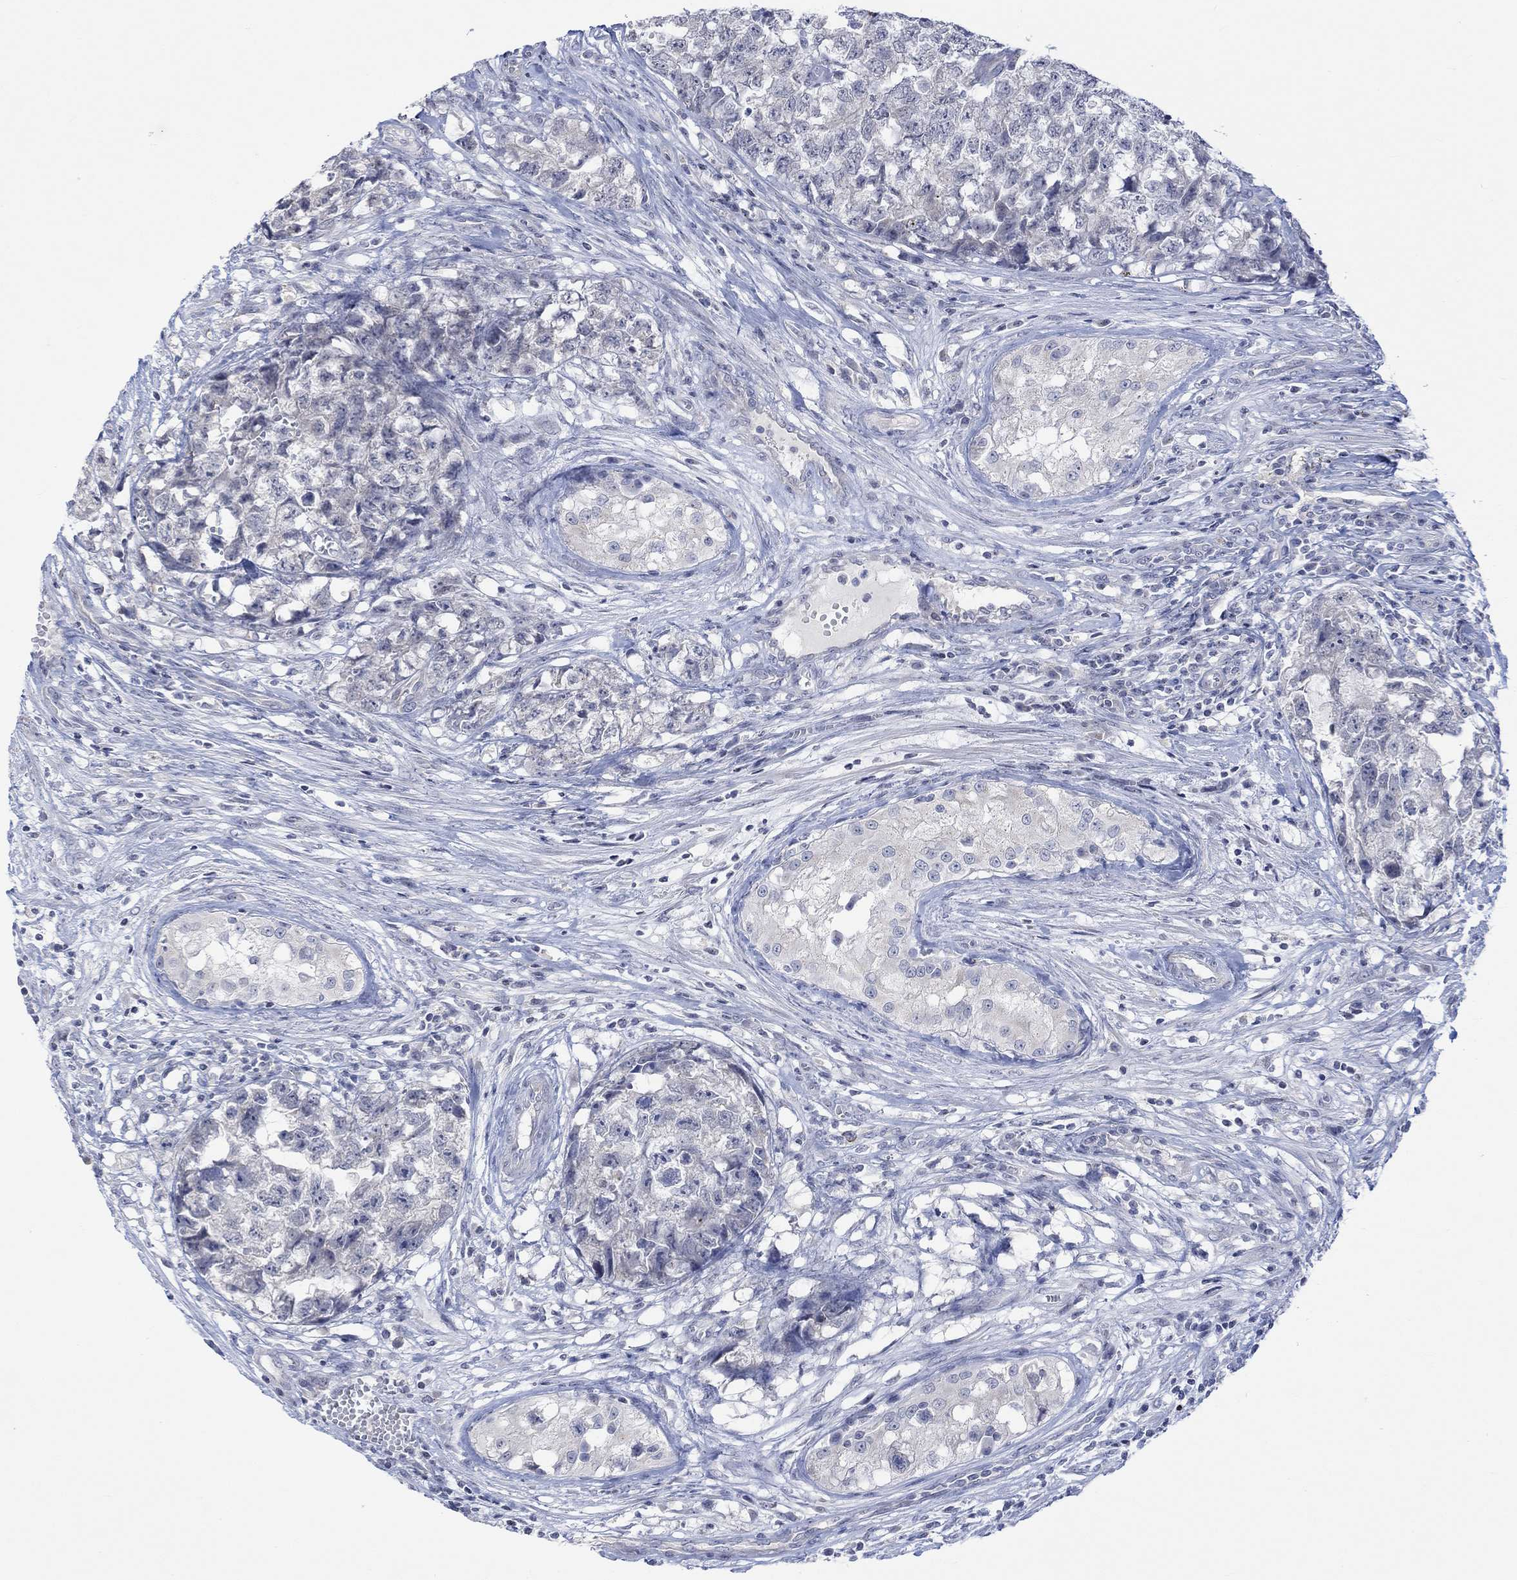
{"staining": {"intensity": "negative", "quantity": "none", "location": "none"}, "tissue": "testis cancer", "cell_type": "Tumor cells", "image_type": "cancer", "snomed": [{"axis": "morphology", "description": "Seminoma, NOS"}, {"axis": "morphology", "description": "Carcinoma, Embryonal, NOS"}, {"axis": "topography", "description": "Testis"}], "caption": "This is an immunohistochemistry histopathology image of human testis cancer (seminoma). There is no staining in tumor cells.", "gene": "DCX", "patient": {"sex": "male", "age": 22}}